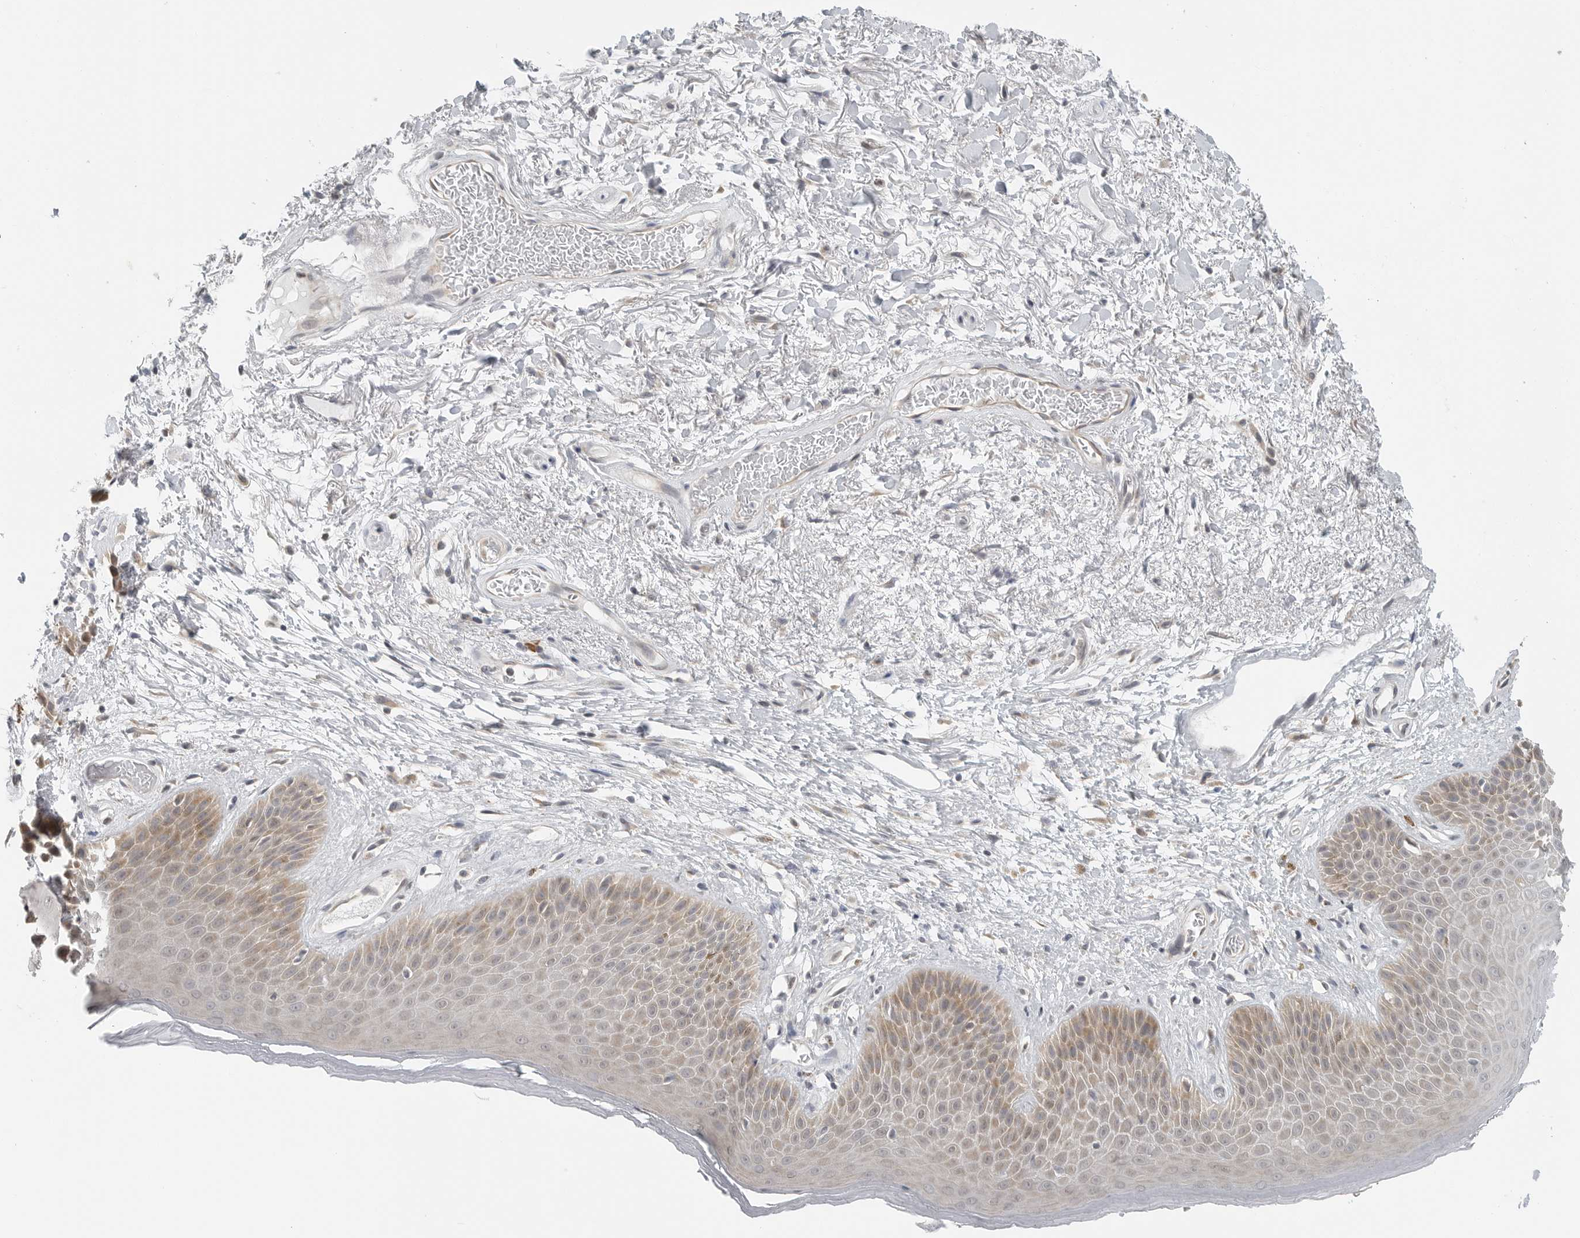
{"staining": {"intensity": "weak", "quantity": "25%-75%", "location": "cytoplasmic/membranous"}, "tissue": "skin", "cell_type": "Epidermal cells", "image_type": "normal", "snomed": [{"axis": "morphology", "description": "Normal tissue, NOS"}, {"axis": "topography", "description": "Anal"}], "caption": "Immunohistochemistry micrograph of normal human skin stained for a protein (brown), which reveals low levels of weak cytoplasmic/membranous expression in about 25%-75% of epidermal cells.", "gene": "IL12RB2", "patient": {"sex": "male", "age": 74}}